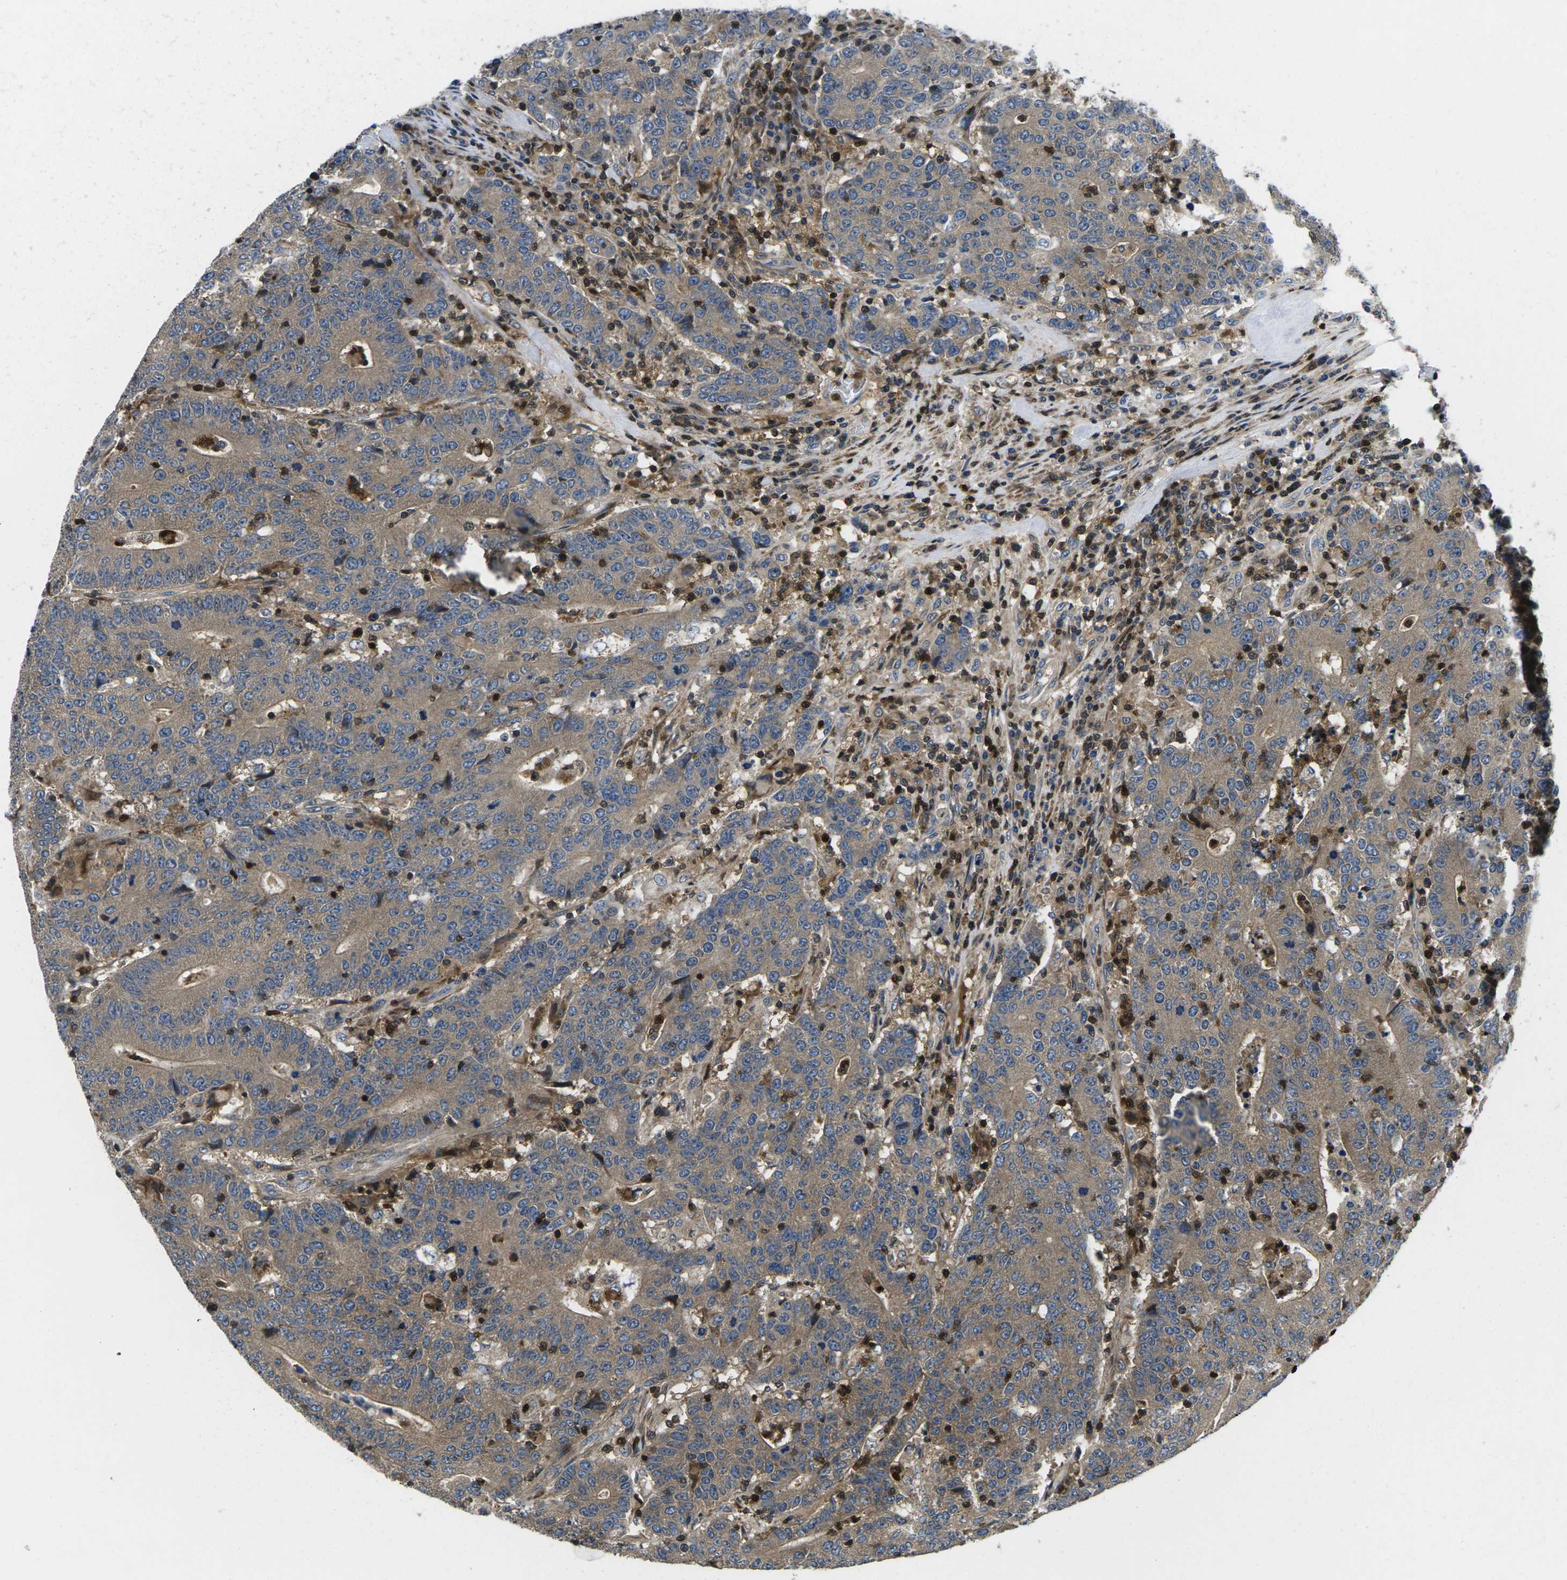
{"staining": {"intensity": "moderate", "quantity": ">75%", "location": "cytoplasmic/membranous"}, "tissue": "colorectal cancer", "cell_type": "Tumor cells", "image_type": "cancer", "snomed": [{"axis": "morphology", "description": "Normal tissue, NOS"}, {"axis": "morphology", "description": "Adenocarcinoma, NOS"}, {"axis": "topography", "description": "Colon"}], "caption": "There is medium levels of moderate cytoplasmic/membranous staining in tumor cells of colorectal cancer, as demonstrated by immunohistochemical staining (brown color).", "gene": "PLCE1", "patient": {"sex": "female", "age": 75}}